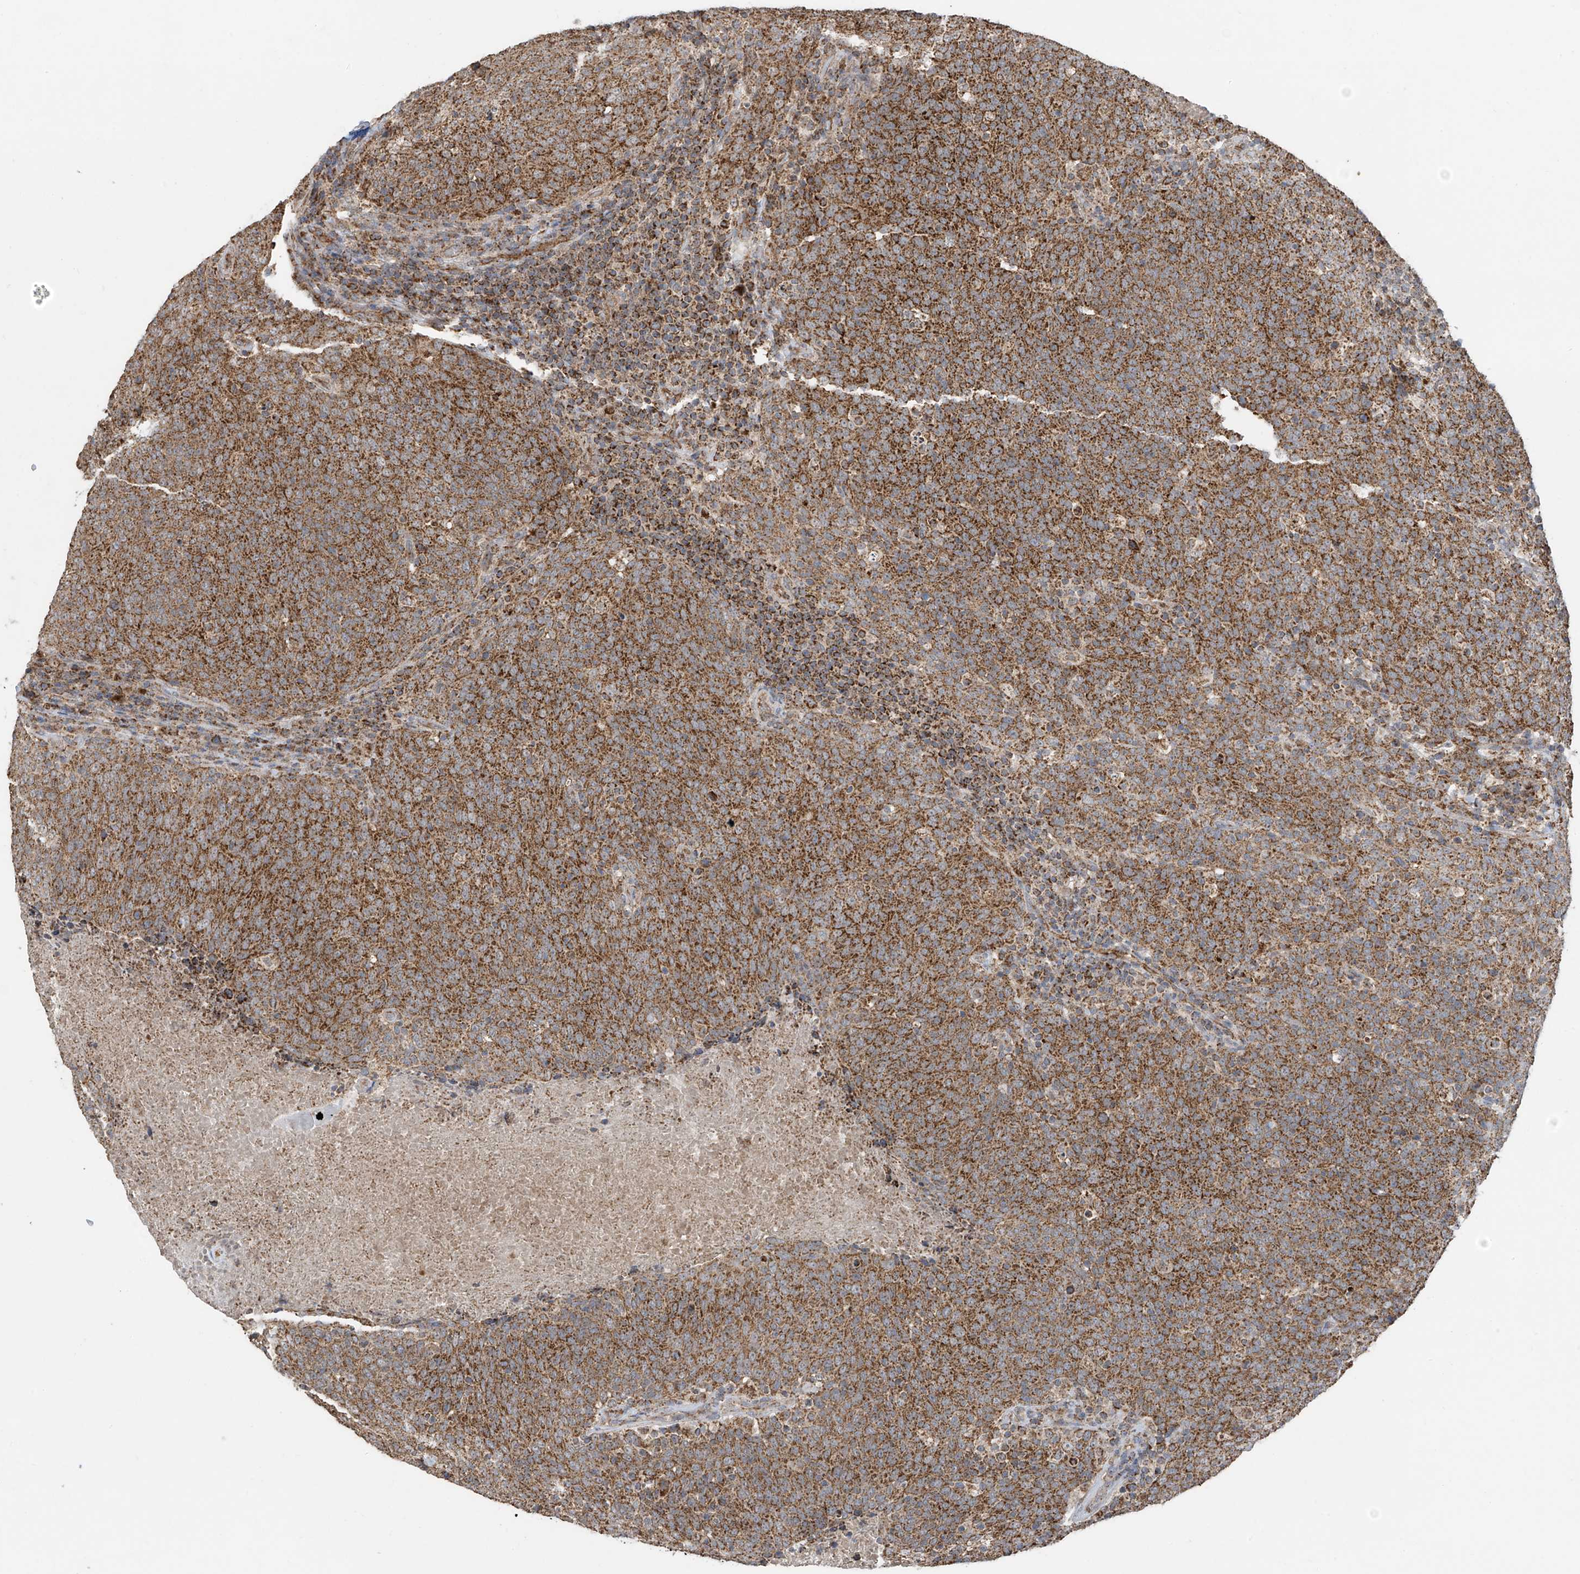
{"staining": {"intensity": "moderate", "quantity": ">75%", "location": "cytoplasmic/membranous"}, "tissue": "head and neck cancer", "cell_type": "Tumor cells", "image_type": "cancer", "snomed": [{"axis": "morphology", "description": "Squamous cell carcinoma, NOS"}, {"axis": "morphology", "description": "Squamous cell carcinoma, metastatic, NOS"}, {"axis": "topography", "description": "Lymph node"}, {"axis": "topography", "description": "Head-Neck"}], "caption": "The image exhibits immunohistochemical staining of head and neck cancer. There is moderate cytoplasmic/membranous positivity is identified in approximately >75% of tumor cells. (IHC, brightfield microscopy, high magnification).", "gene": "UQCC1", "patient": {"sex": "male", "age": 62}}